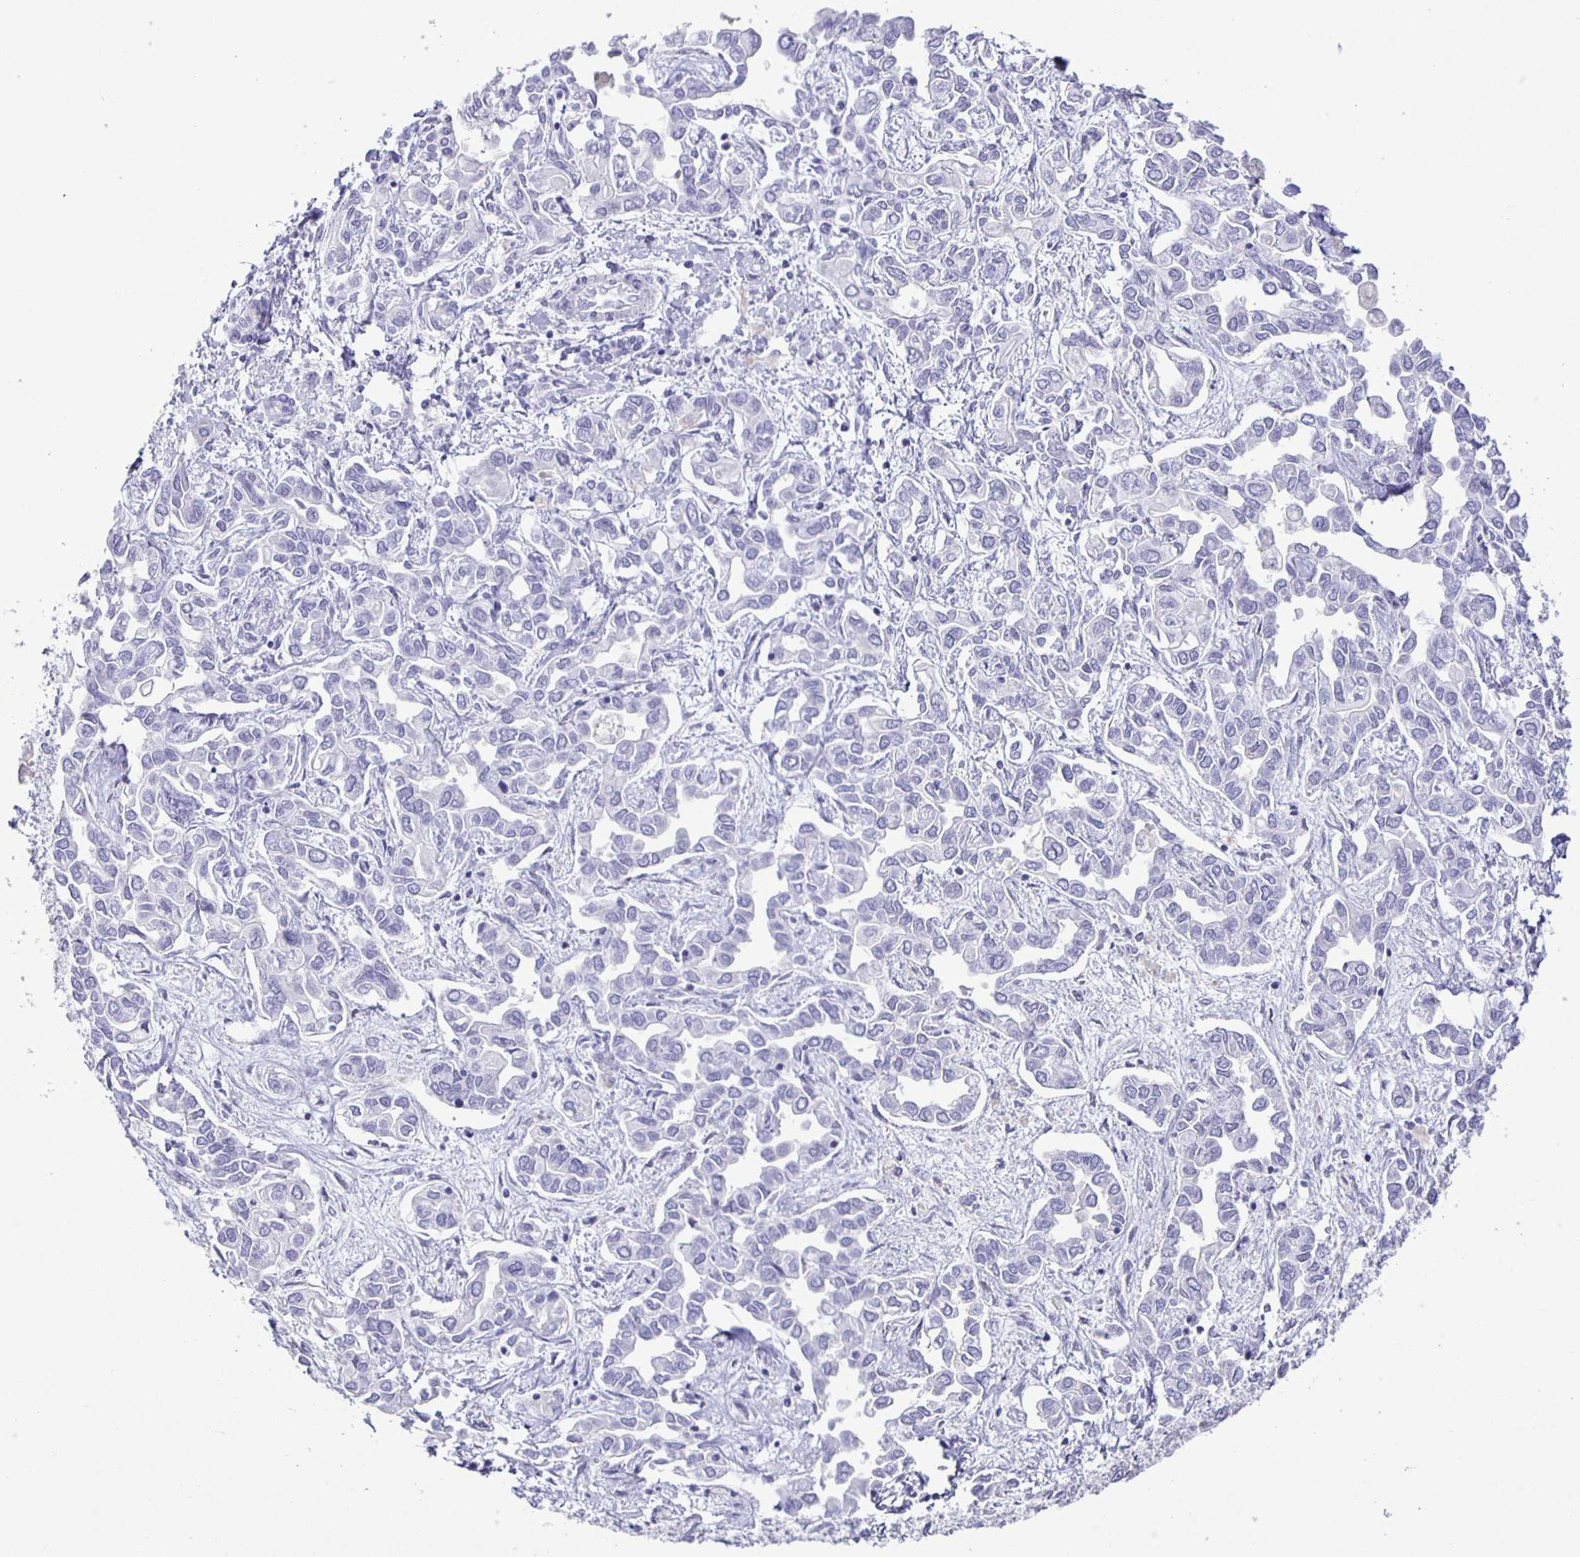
{"staining": {"intensity": "negative", "quantity": "none", "location": "none"}, "tissue": "liver cancer", "cell_type": "Tumor cells", "image_type": "cancer", "snomed": [{"axis": "morphology", "description": "Cholangiocarcinoma"}, {"axis": "topography", "description": "Liver"}], "caption": "IHC micrograph of human cholangiocarcinoma (liver) stained for a protein (brown), which exhibits no positivity in tumor cells.", "gene": "EZHIP", "patient": {"sex": "female", "age": 64}}